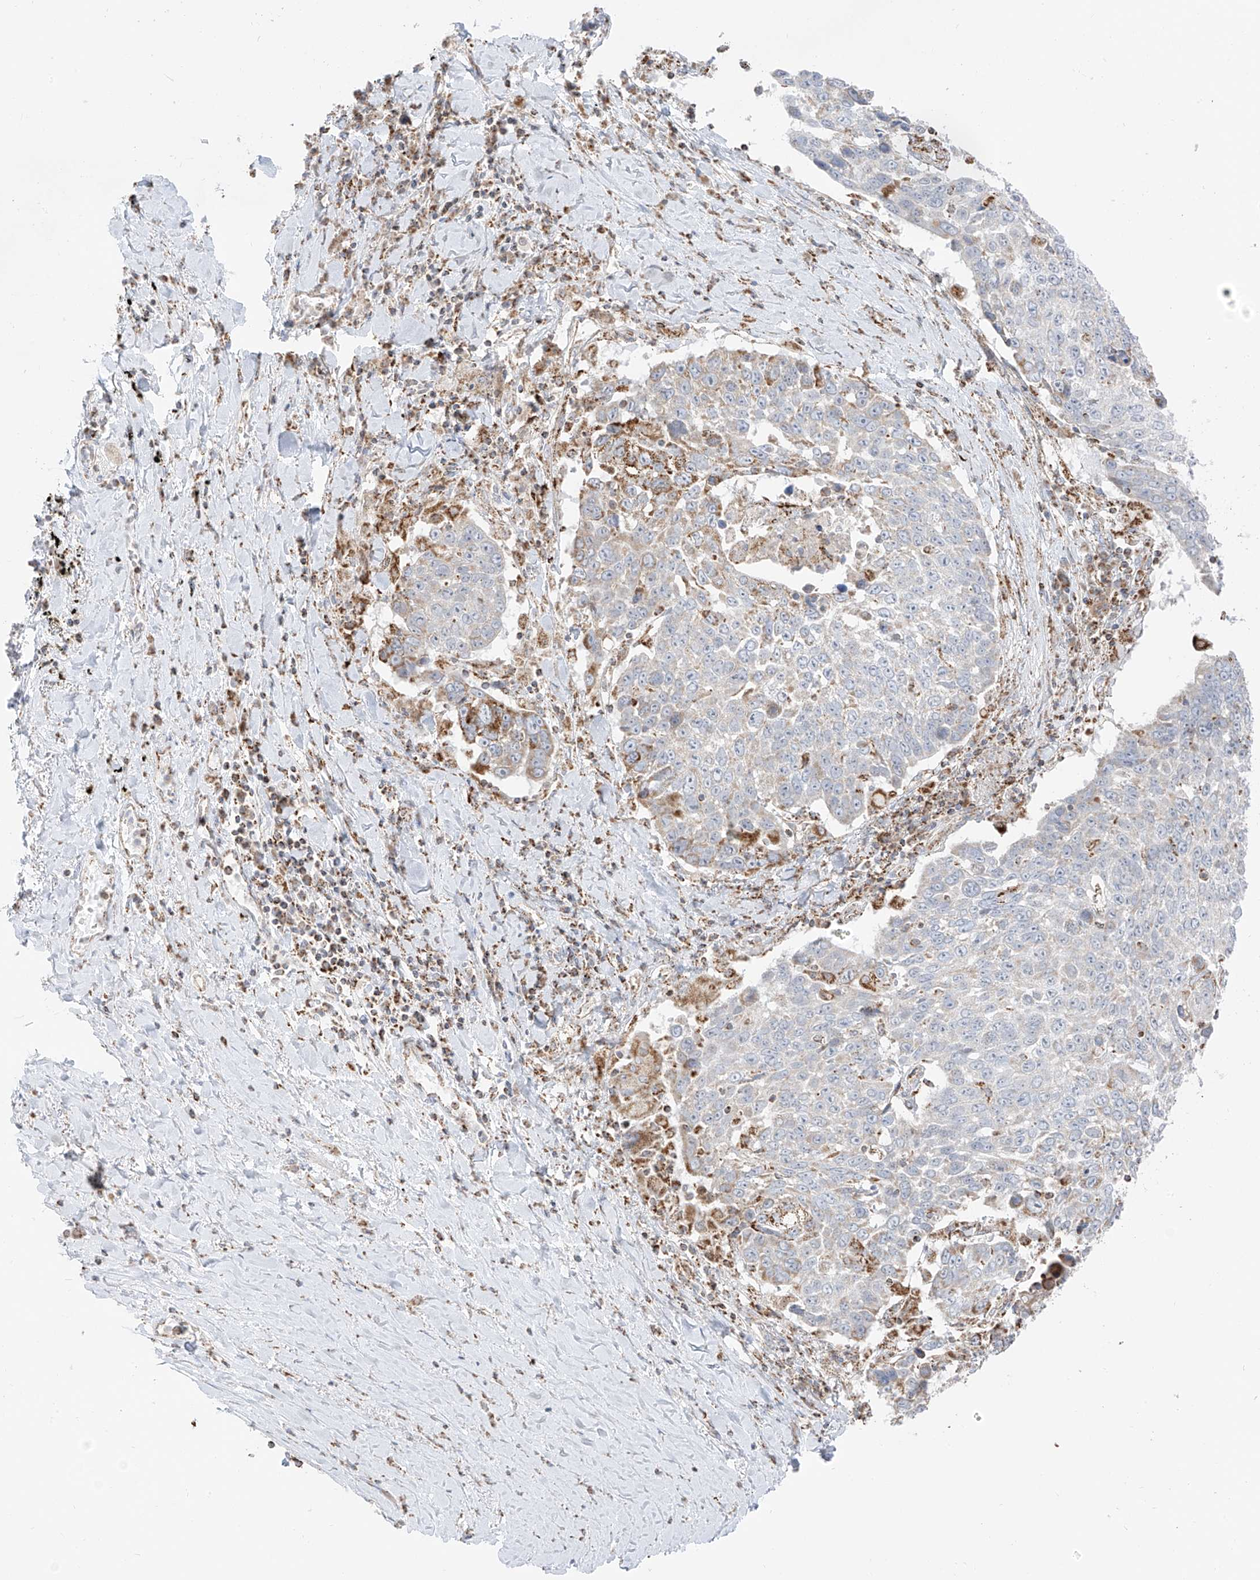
{"staining": {"intensity": "moderate", "quantity": "<25%", "location": "cytoplasmic/membranous"}, "tissue": "lung cancer", "cell_type": "Tumor cells", "image_type": "cancer", "snomed": [{"axis": "morphology", "description": "Squamous cell carcinoma, NOS"}, {"axis": "topography", "description": "Lung"}], "caption": "DAB immunohistochemical staining of squamous cell carcinoma (lung) reveals moderate cytoplasmic/membranous protein expression in about <25% of tumor cells. The staining is performed using DAB (3,3'-diaminobenzidine) brown chromogen to label protein expression. The nuclei are counter-stained blue using hematoxylin.", "gene": "ETHE1", "patient": {"sex": "male", "age": 66}}